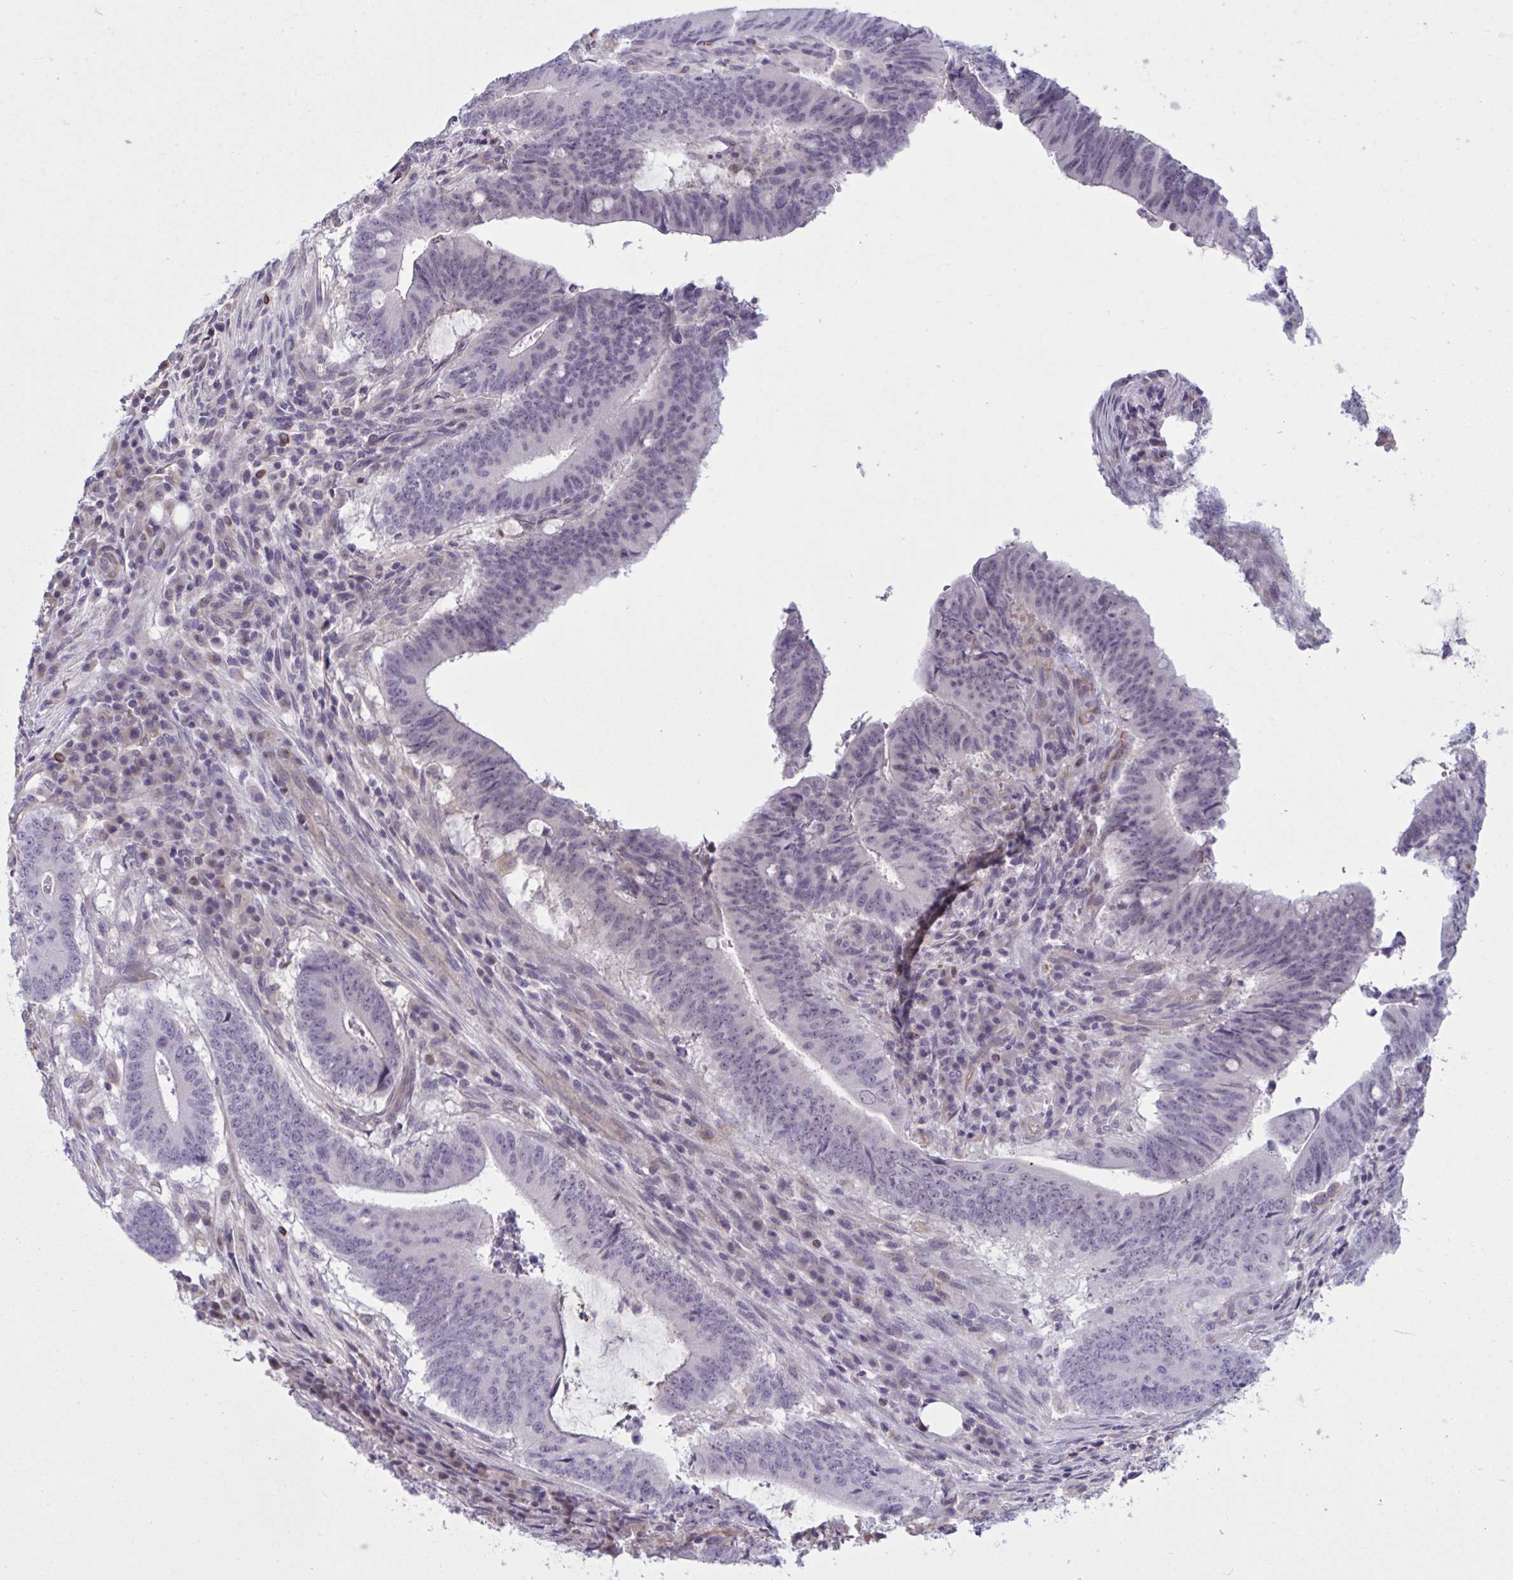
{"staining": {"intensity": "negative", "quantity": "none", "location": "none"}, "tissue": "colorectal cancer", "cell_type": "Tumor cells", "image_type": "cancer", "snomed": [{"axis": "morphology", "description": "Adenocarcinoma, NOS"}, {"axis": "topography", "description": "Colon"}], "caption": "DAB (3,3'-diaminobenzidine) immunohistochemical staining of human colorectal cancer (adenocarcinoma) exhibits no significant staining in tumor cells. (DAB immunohistochemistry visualized using brightfield microscopy, high magnification).", "gene": "OR1L3", "patient": {"sex": "female", "age": 43}}